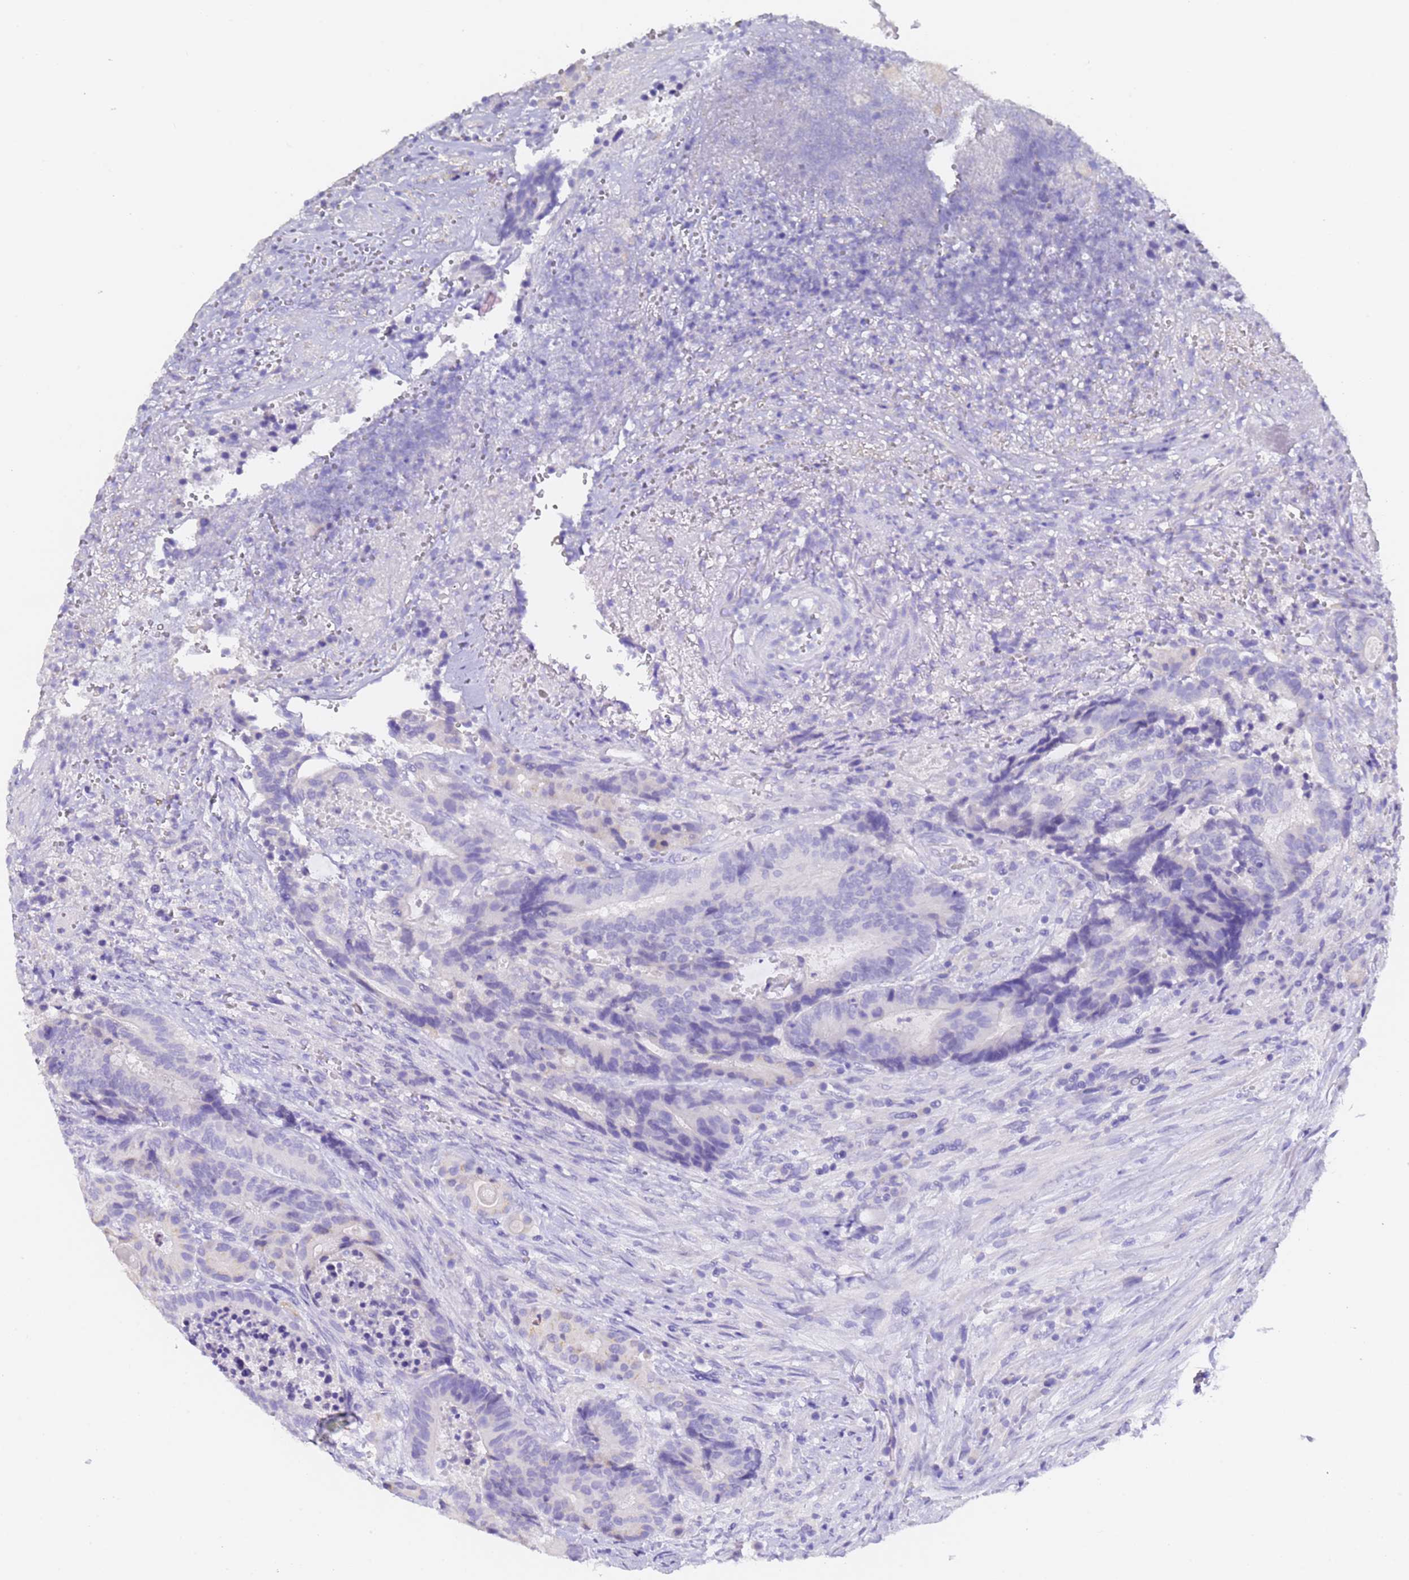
{"staining": {"intensity": "negative", "quantity": "none", "location": "none"}, "tissue": "colorectal cancer", "cell_type": "Tumor cells", "image_type": "cancer", "snomed": [{"axis": "morphology", "description": "Adenocarcinoma, NOS"}, {"axis": "topography", "description": "Rectum"}], "caption": "This is a image of immunohistochemistry (IHC) staining of colorectal cancer (adenocarcinoma), which shows no staining in tumor cells.", "gene": "GABRA1", "patient": {"sex": "male", "age": 69}}